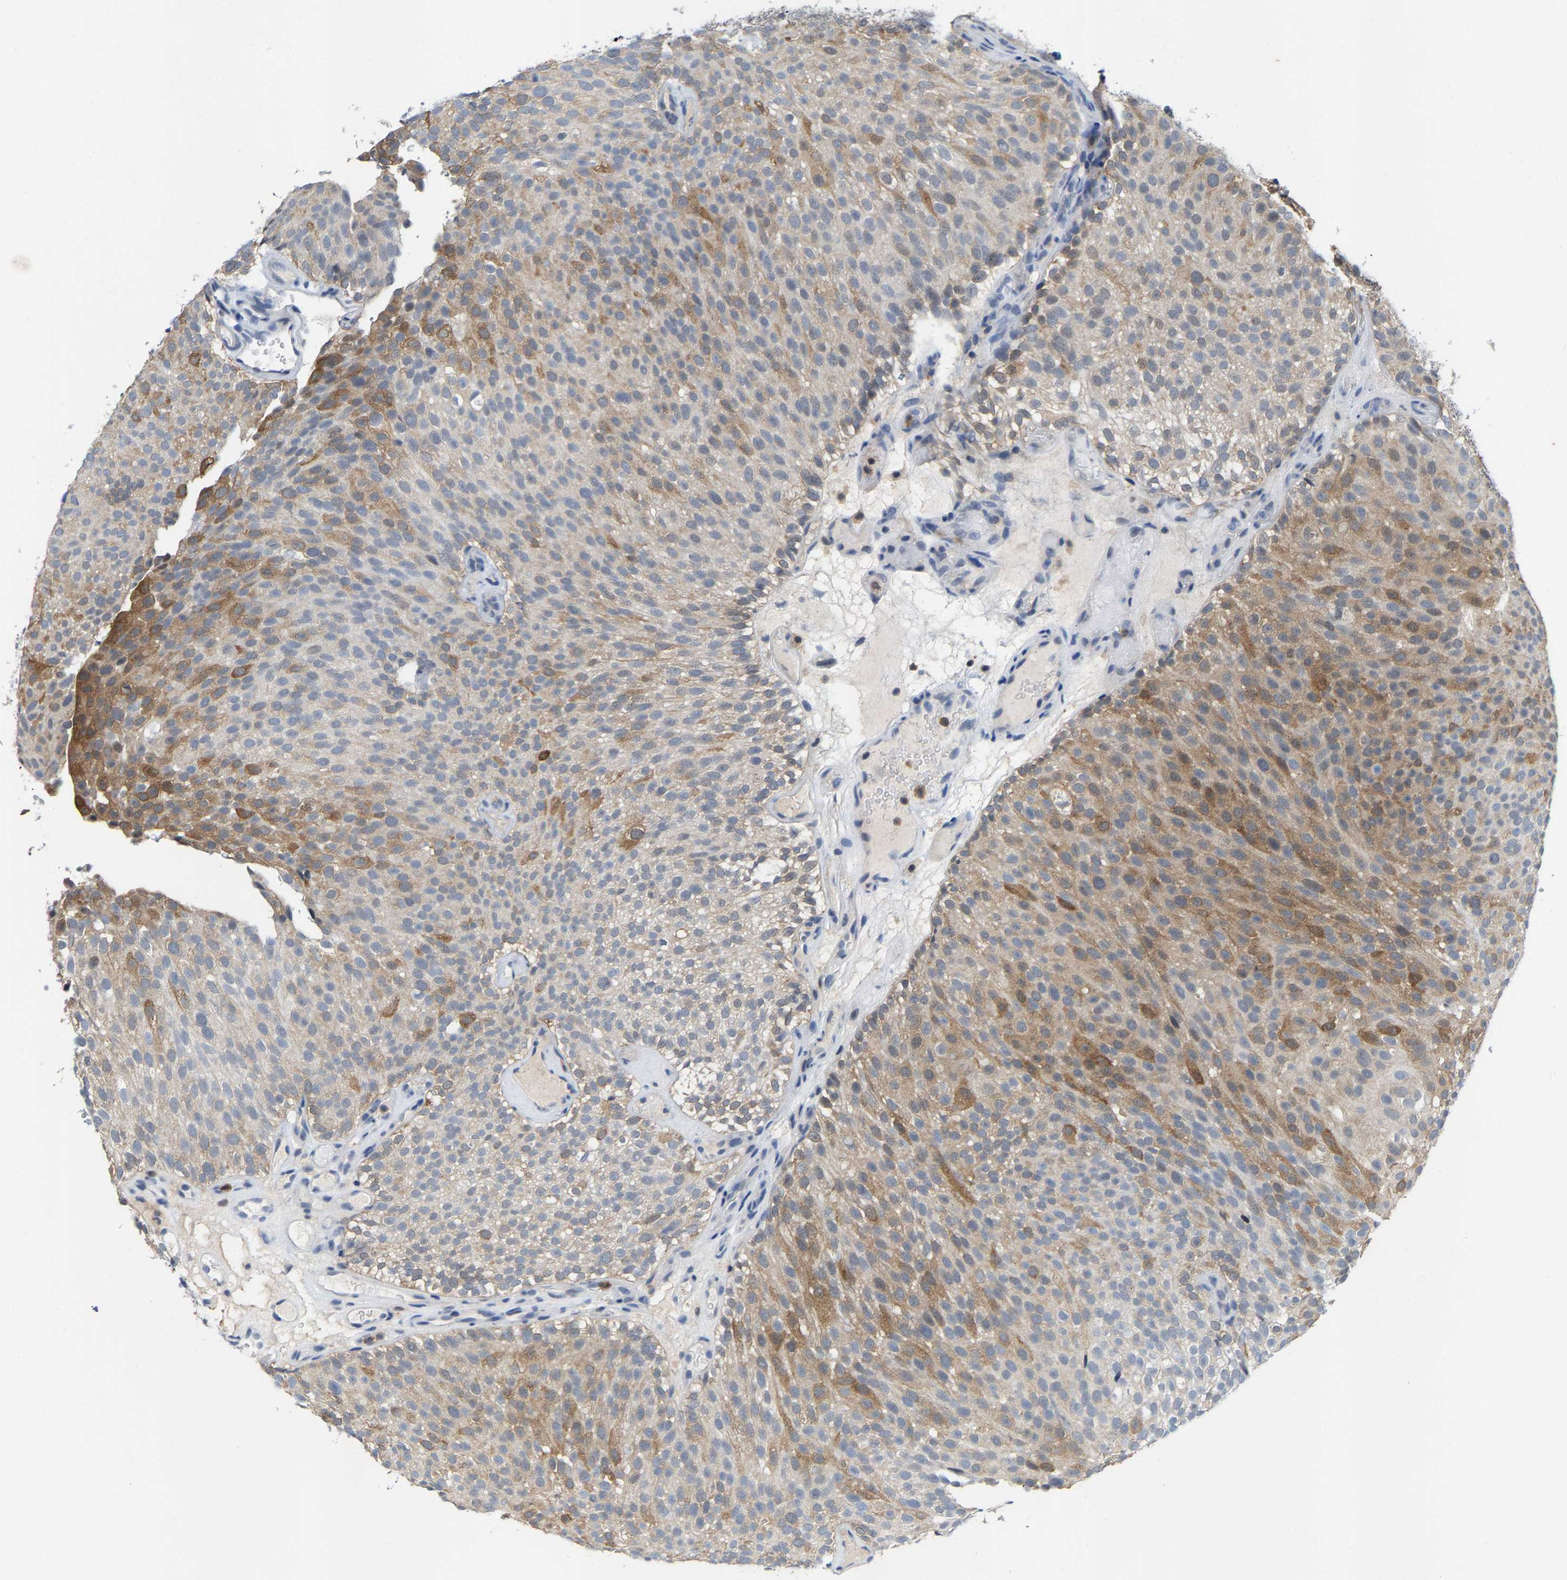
{"staining": {"intensity": "moderate", "quantity": "25%-75%", "location": "cytoplasmic/membranous"}, "tissue": "urothelial cancer", "cell_type": "Tumor cells", "image_type": "cancer", "snomed": [{"axis": "morphology", "description": "Urothelial carcinoma, Low grade"}, {"axis": "topography", "description": "Urinary bladder"}], "caption": "Moderate cytoplasmic/membranous protein staining is seen in about 25%-75% of tumor cells in low-grade urothelial carcinoma.", "gene": "FGD3", "patient": {"sex": "male", "age": 78}}